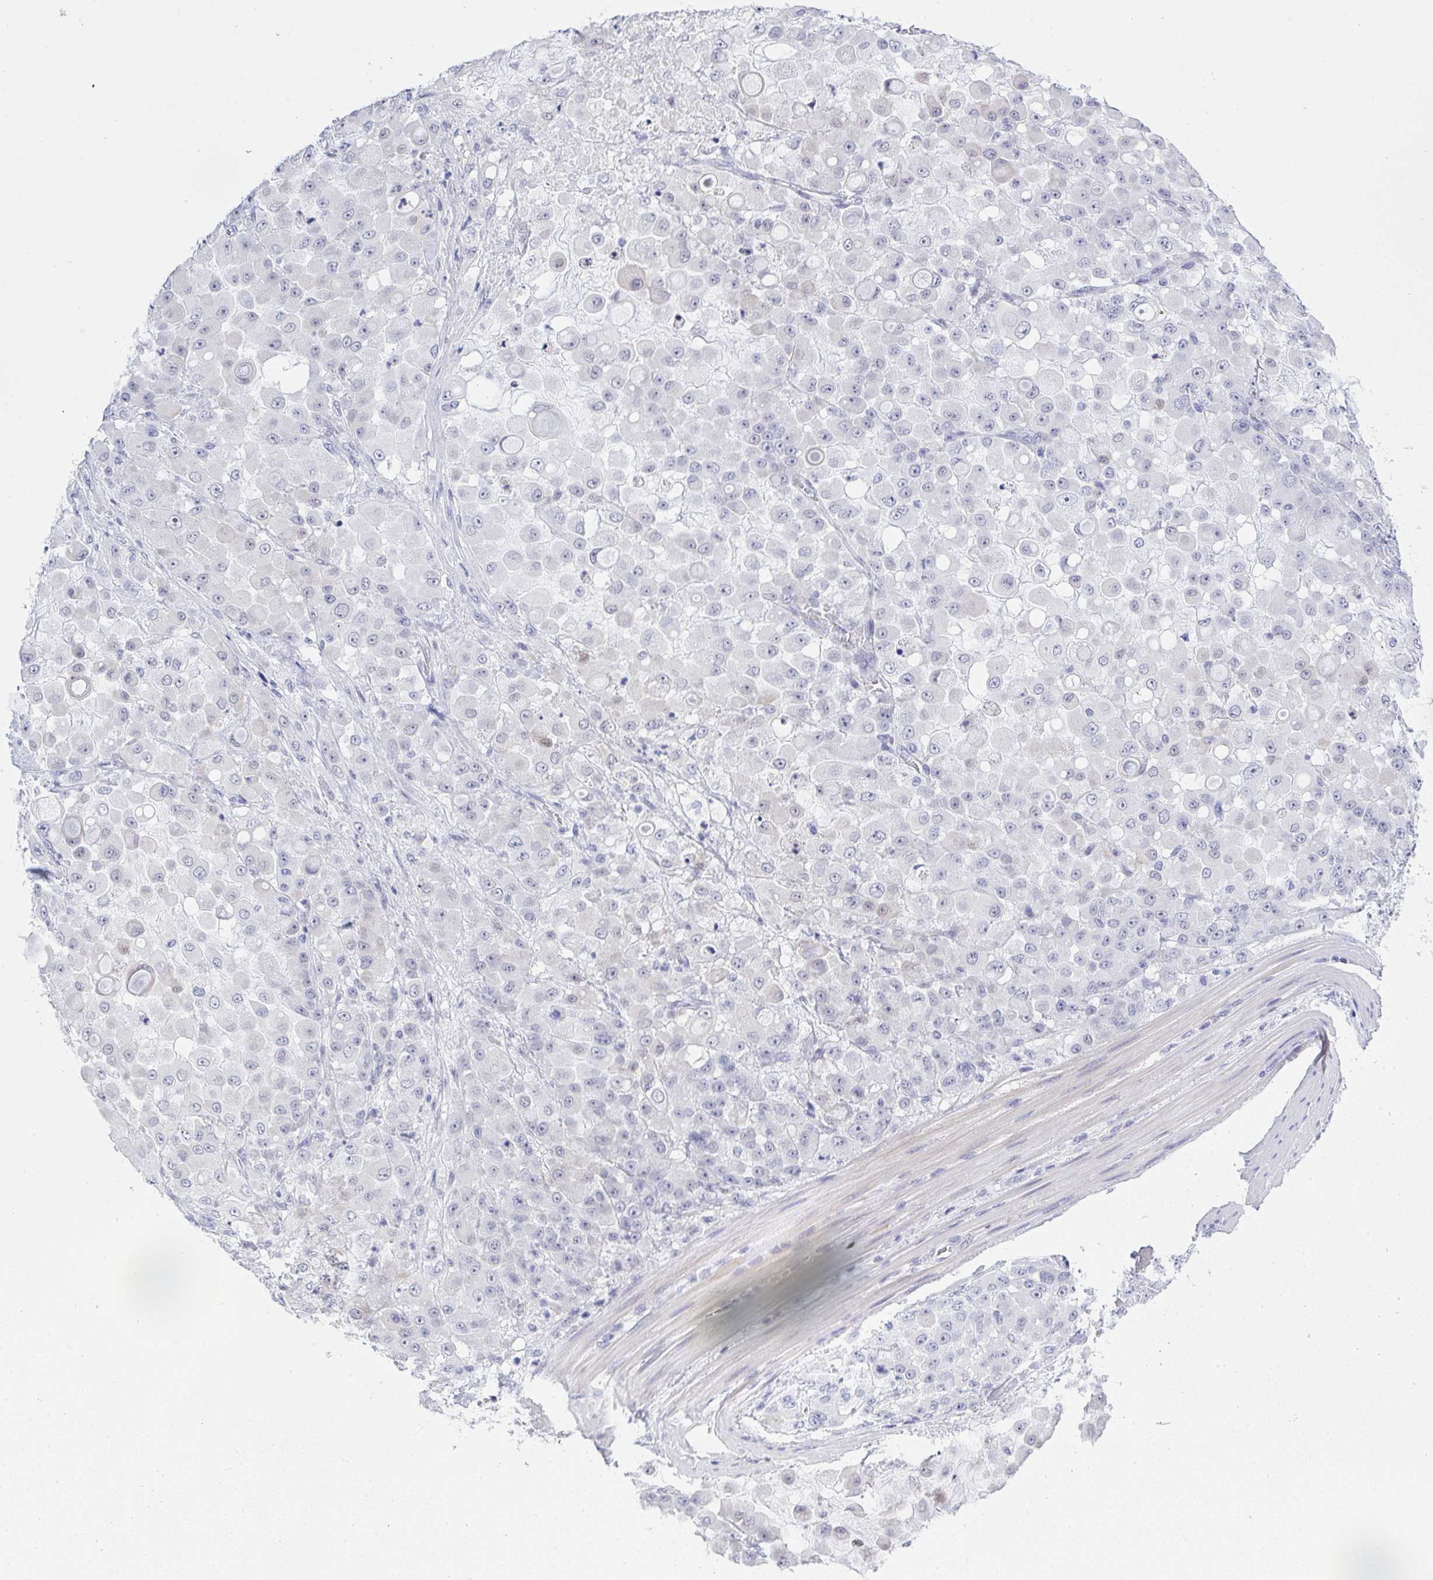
{"staining": {"intensity": "negative", "quantity": "none", "location": "none"}, "tissue": "stomach cancer", "cell_type": "Tumor cells", "image_type": "cancer", "snomed": [{"axis": "morphology", "description": "Adenocarcinoma, NOS"}, {"axis": "topography", "description": "Stomach"}], "caption": "Protein analysis of adenocarcinoma (stomach) displays no significant positivity in tumor cells. (Brightfield microscopy of DAB (3,3'-diaminobenzidine) immunohistochemistry (IHC) at high magnification).", "gene": "MFSD4A", "patient": {"sex": "female", "age": 76}}